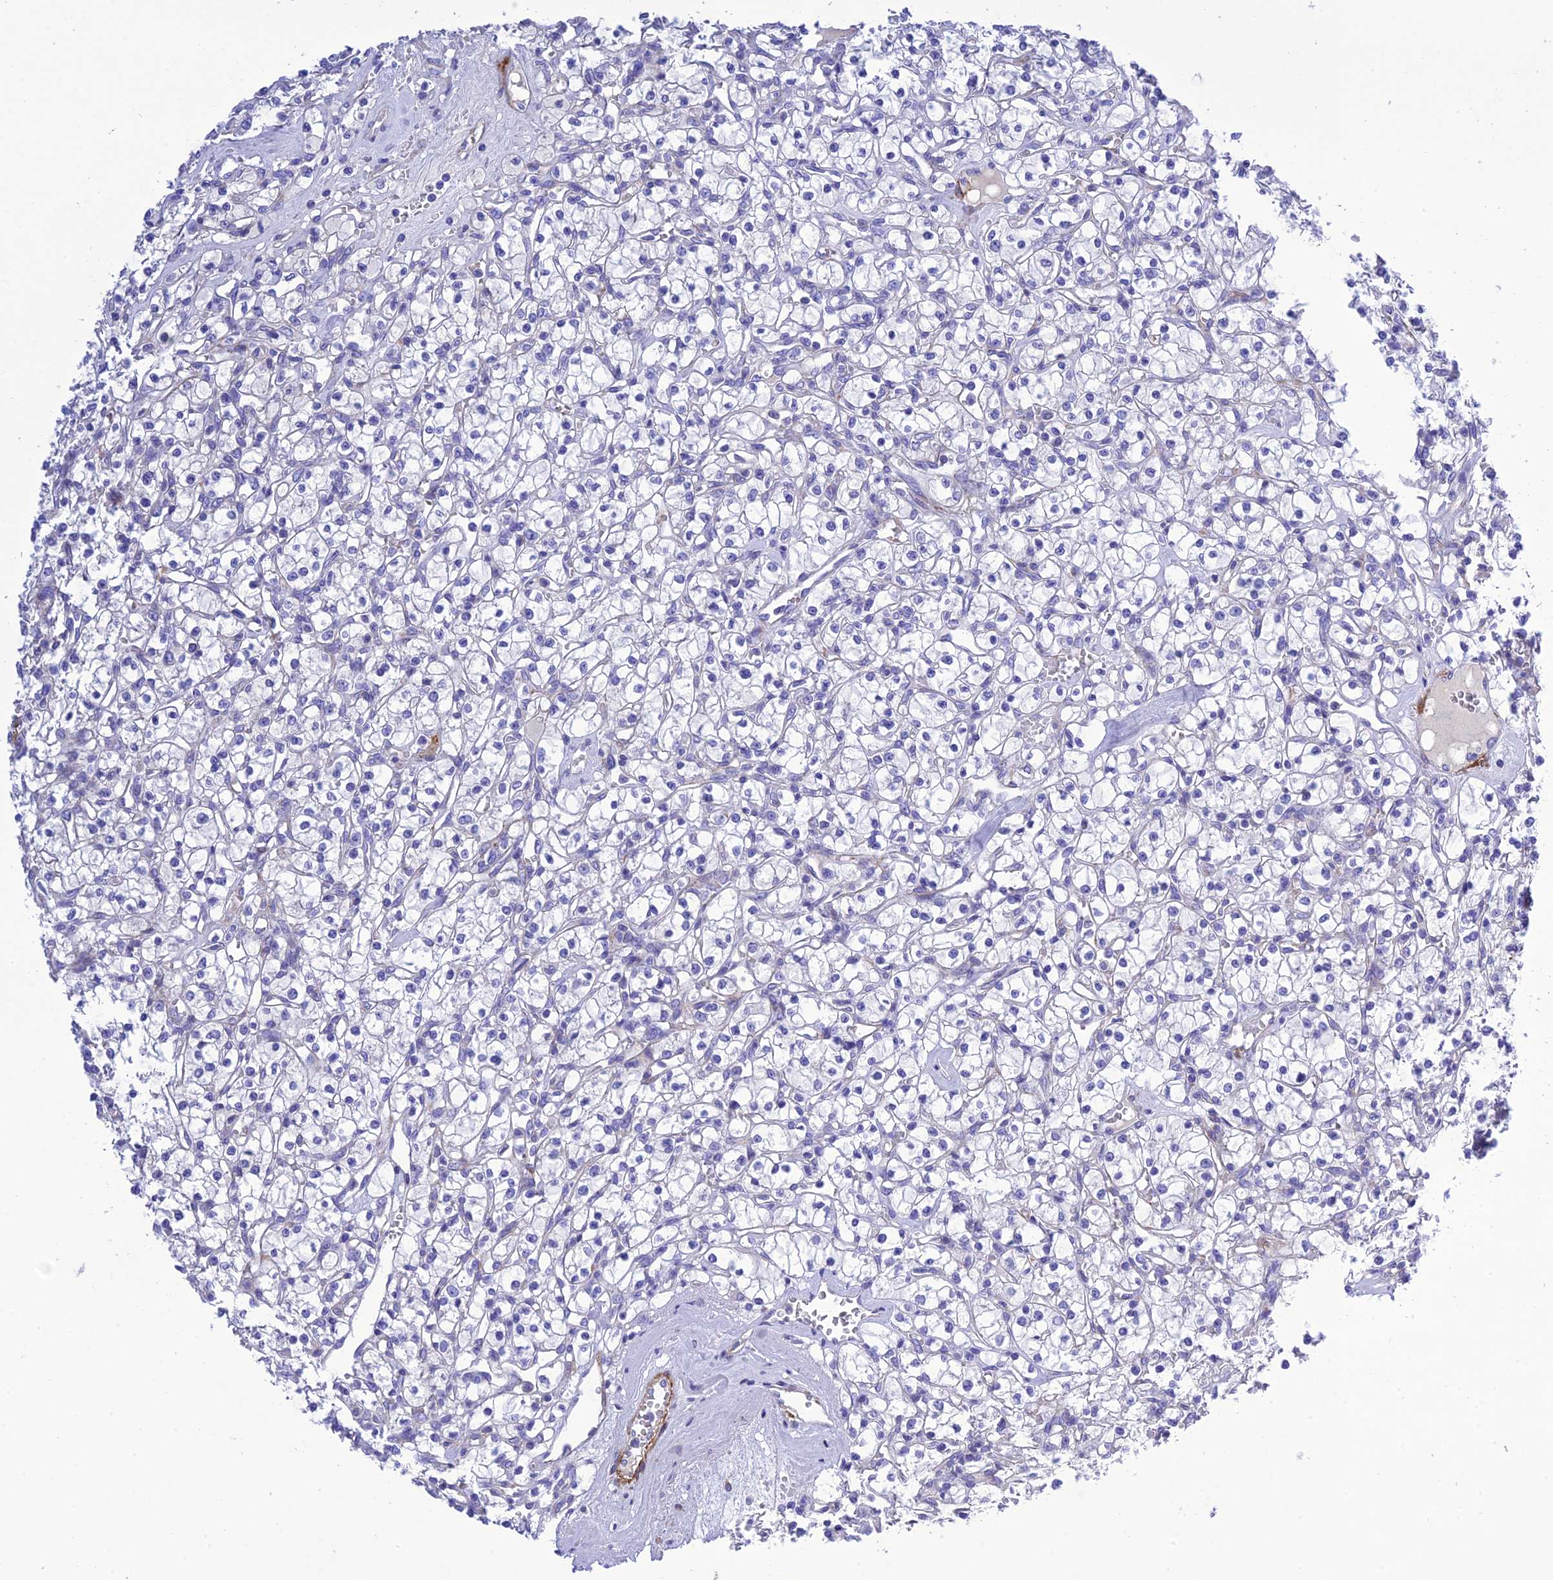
{"staining": {"intensity": "negative", "quantity": "none", "location": "none"}, "tissue": "renal cancer", "cell_type": "Tumor cells", "image_type": "cancer", "snomed": [{"axis": "morphology", "description": "Adenocarcinoma, NOS"}, {"axis": "topography", "description": "Kidney"}], "caption": "Renal cancer (adenocarcinoma) was stained to show a protein in brown. There is no significant expression in tumor cells. (DAB (3,3'-diaminobenzidine) immunohistochemistry with hematoxylin counter stain).", "gene": "FRA10AC1", "patient": {"sex": "female", "age": 59}}